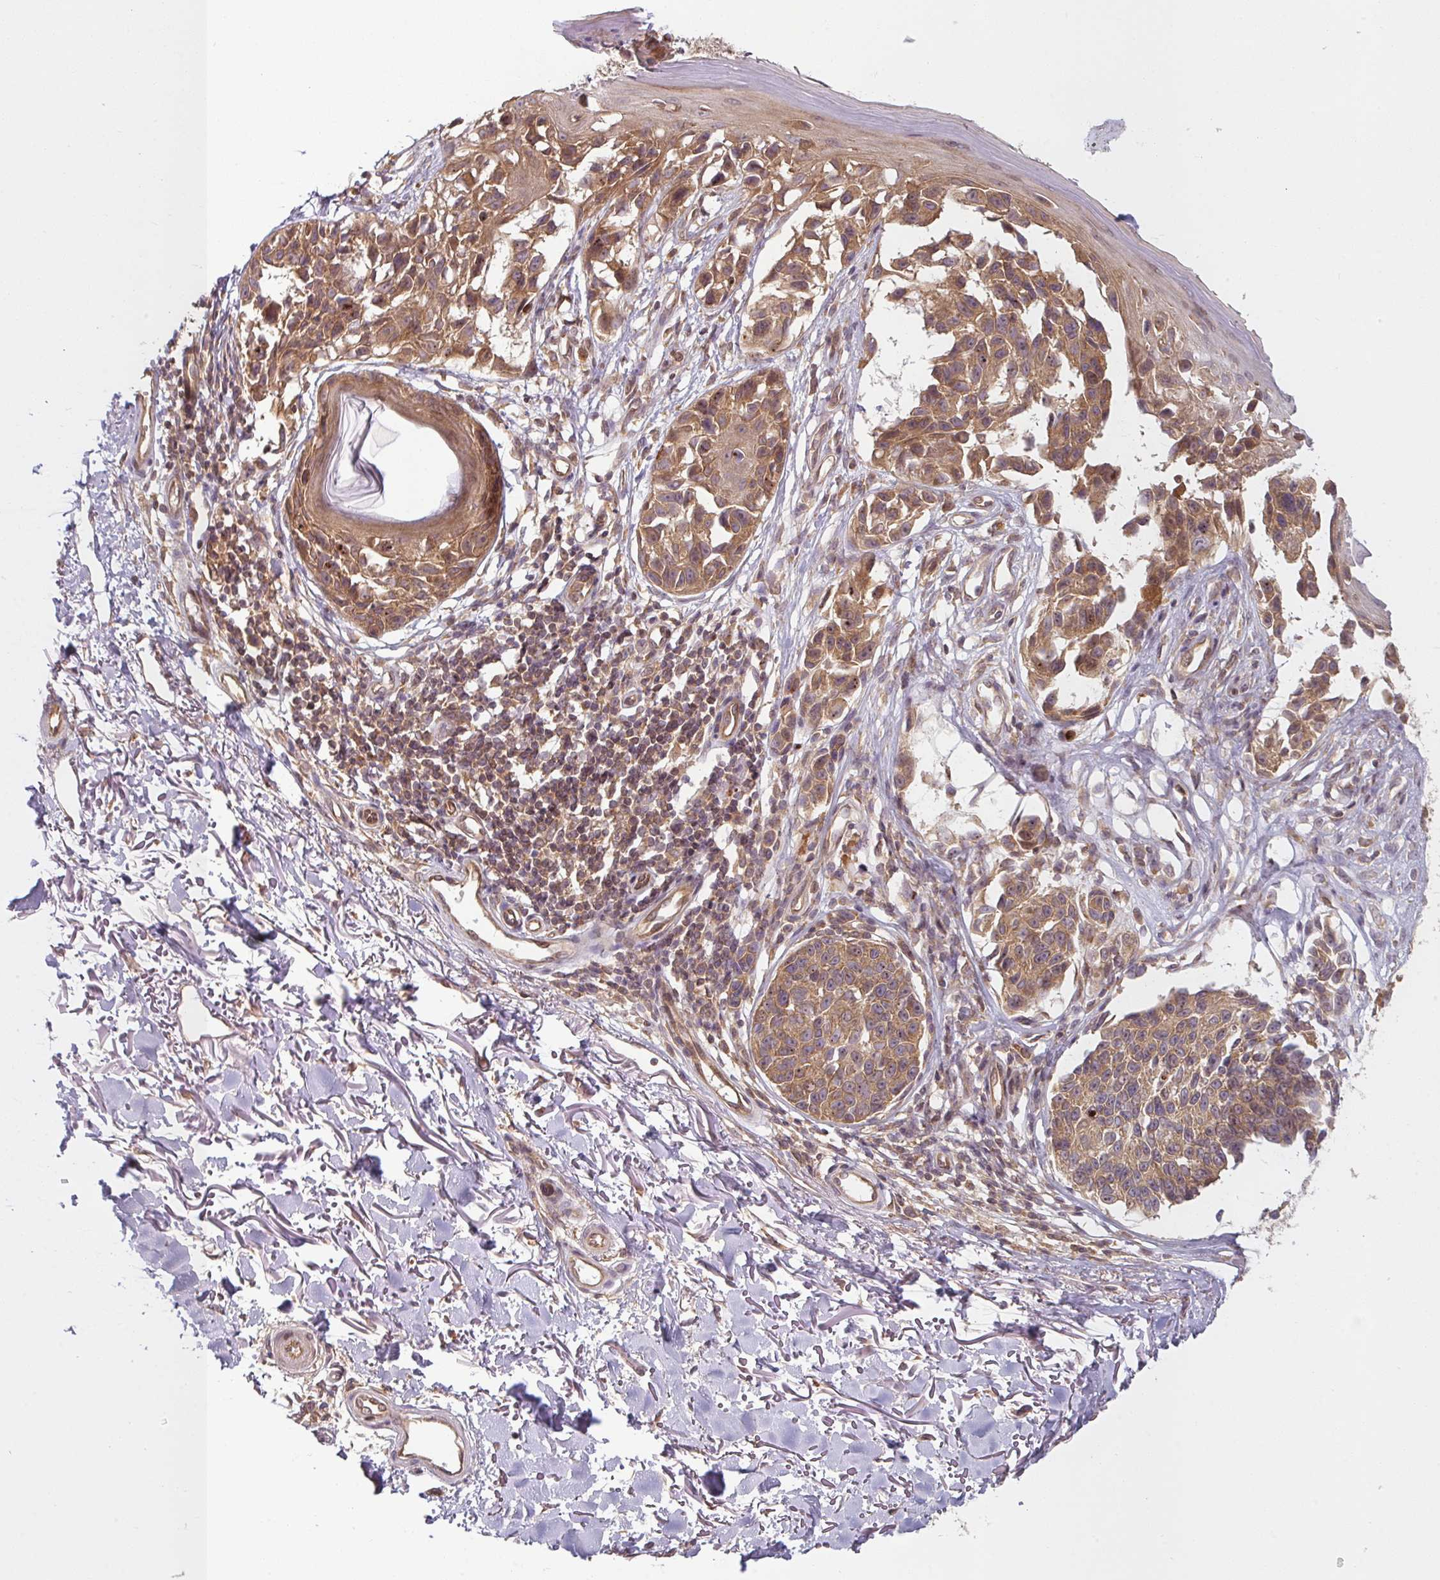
{"staining": {"intensity": "moderate", "quantity": ">75%", "location": "cytoplasmic/membranous,nuclear"}, "tissue": "melanoma", "cell_type": "Tumor cells", "image_type": "cancer", "snomed": [{"axis": "morphology", "description": "Malignant melanoma, NOS"}, {"axis": "topography", "description": "Skin"}], "caption": "Protein expression analysis of human malignant melanoma reveals moderate cytoplasmic/membranous and nuclear staining in about >75% of tumor cells.", "gene": "RNF31", "patient": {"sex": "male", "age": 73}}